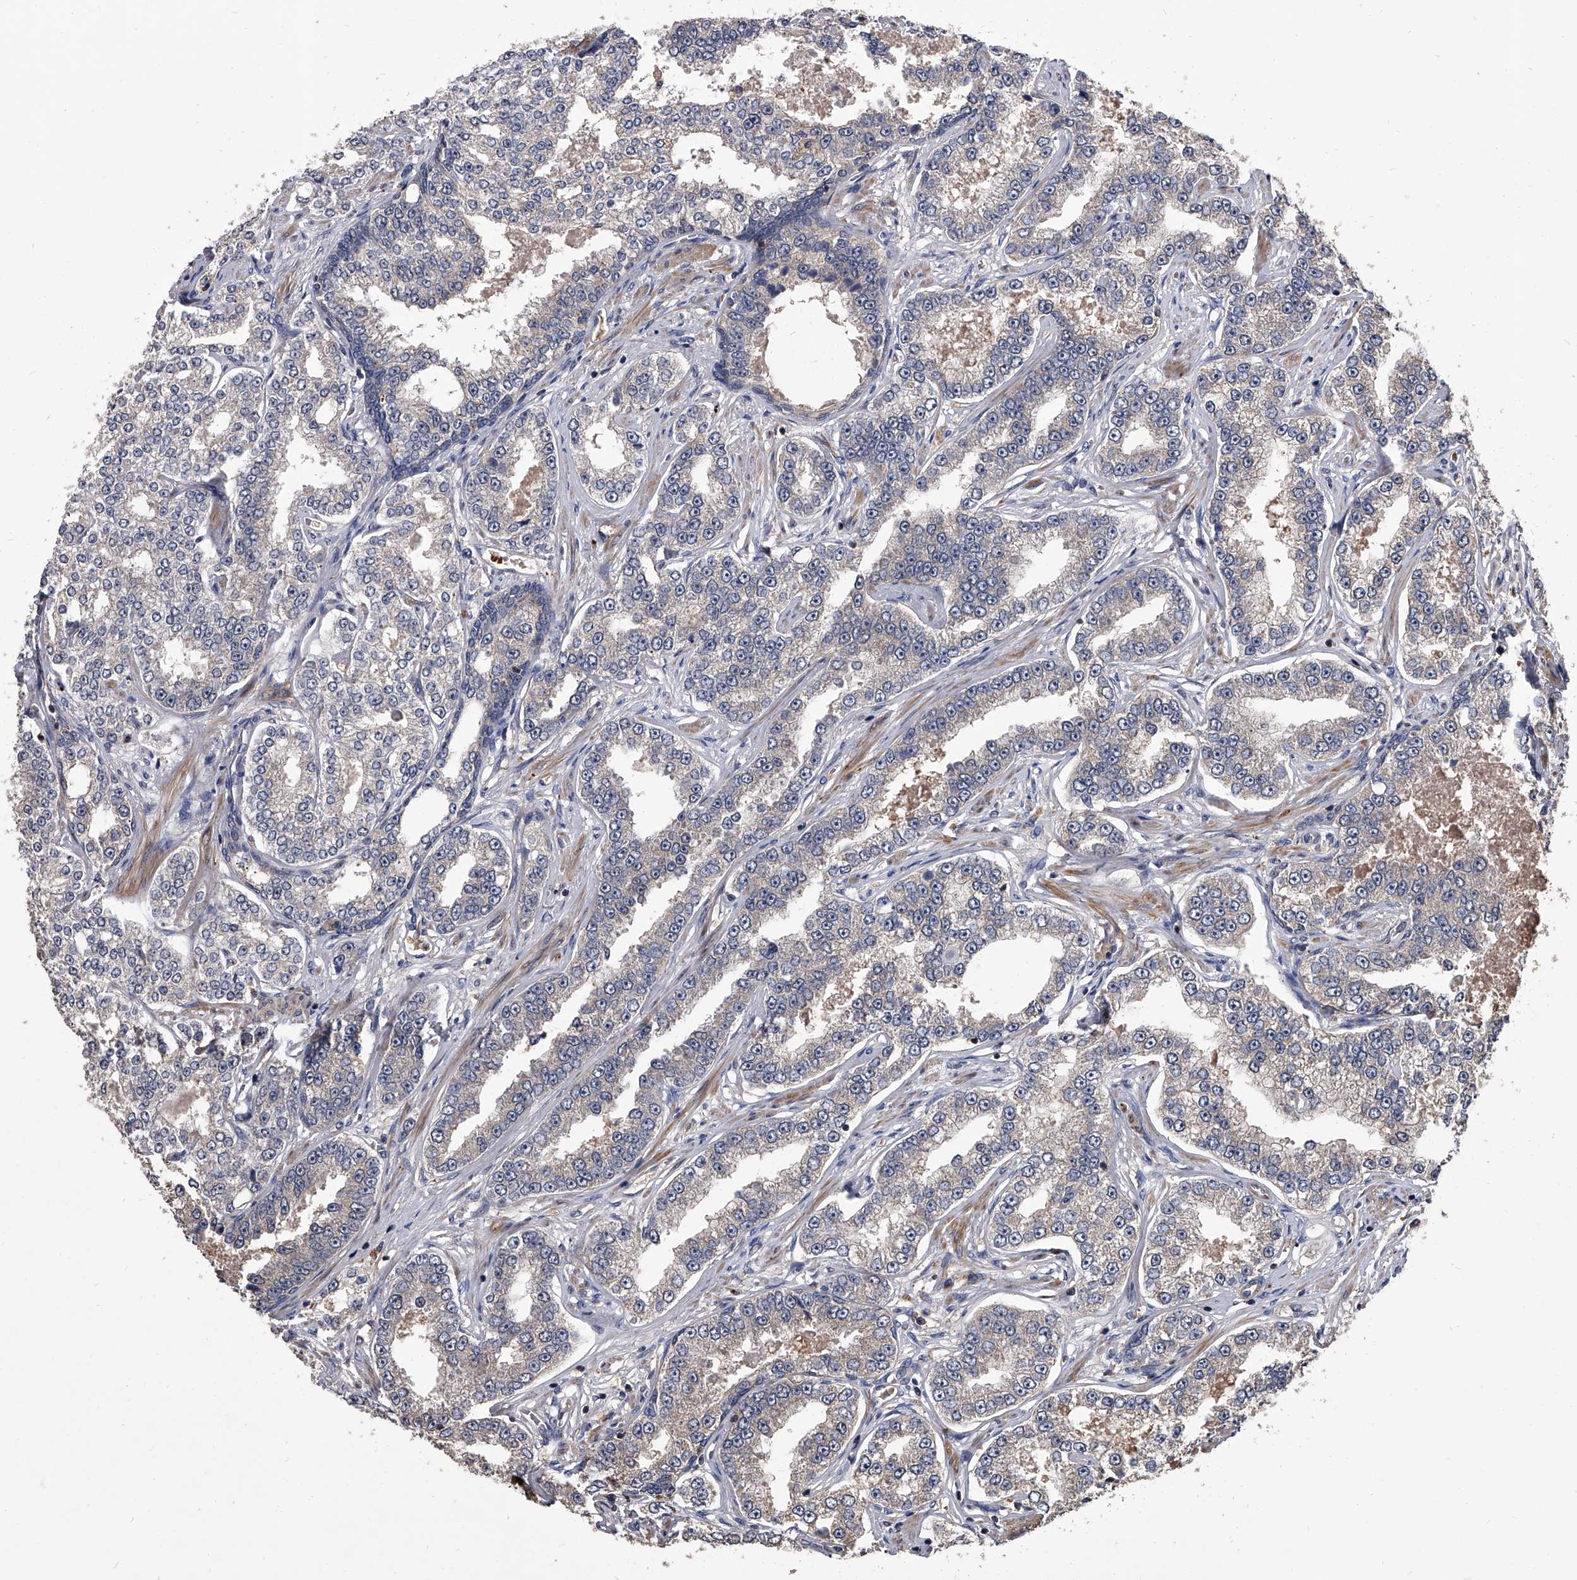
{"staining": {"intensity": "negative", "quantity": "none", "location": "none"}, "tissue": "prostate cancer", "cell_type": "Tumor cells", "image_type": "cancer", "snomed": [{"axis": "morphology", "description": "Normal tissue, NOS"}, {"axis": "morphology", "description": "Adenocarcinoma, High grade"}, {"axis": "topography", "description": "Prostate"}], "caption": "Immunohistochemical staining of human high-grade adenocarcinoma (prostate) exhibits no significant staining in tumor cells. (Immunohistochemistry (ihc), brightfield microscopy, high magnification).", "gene": "STK36", "patient": {"sex": "male", "age": 83}}